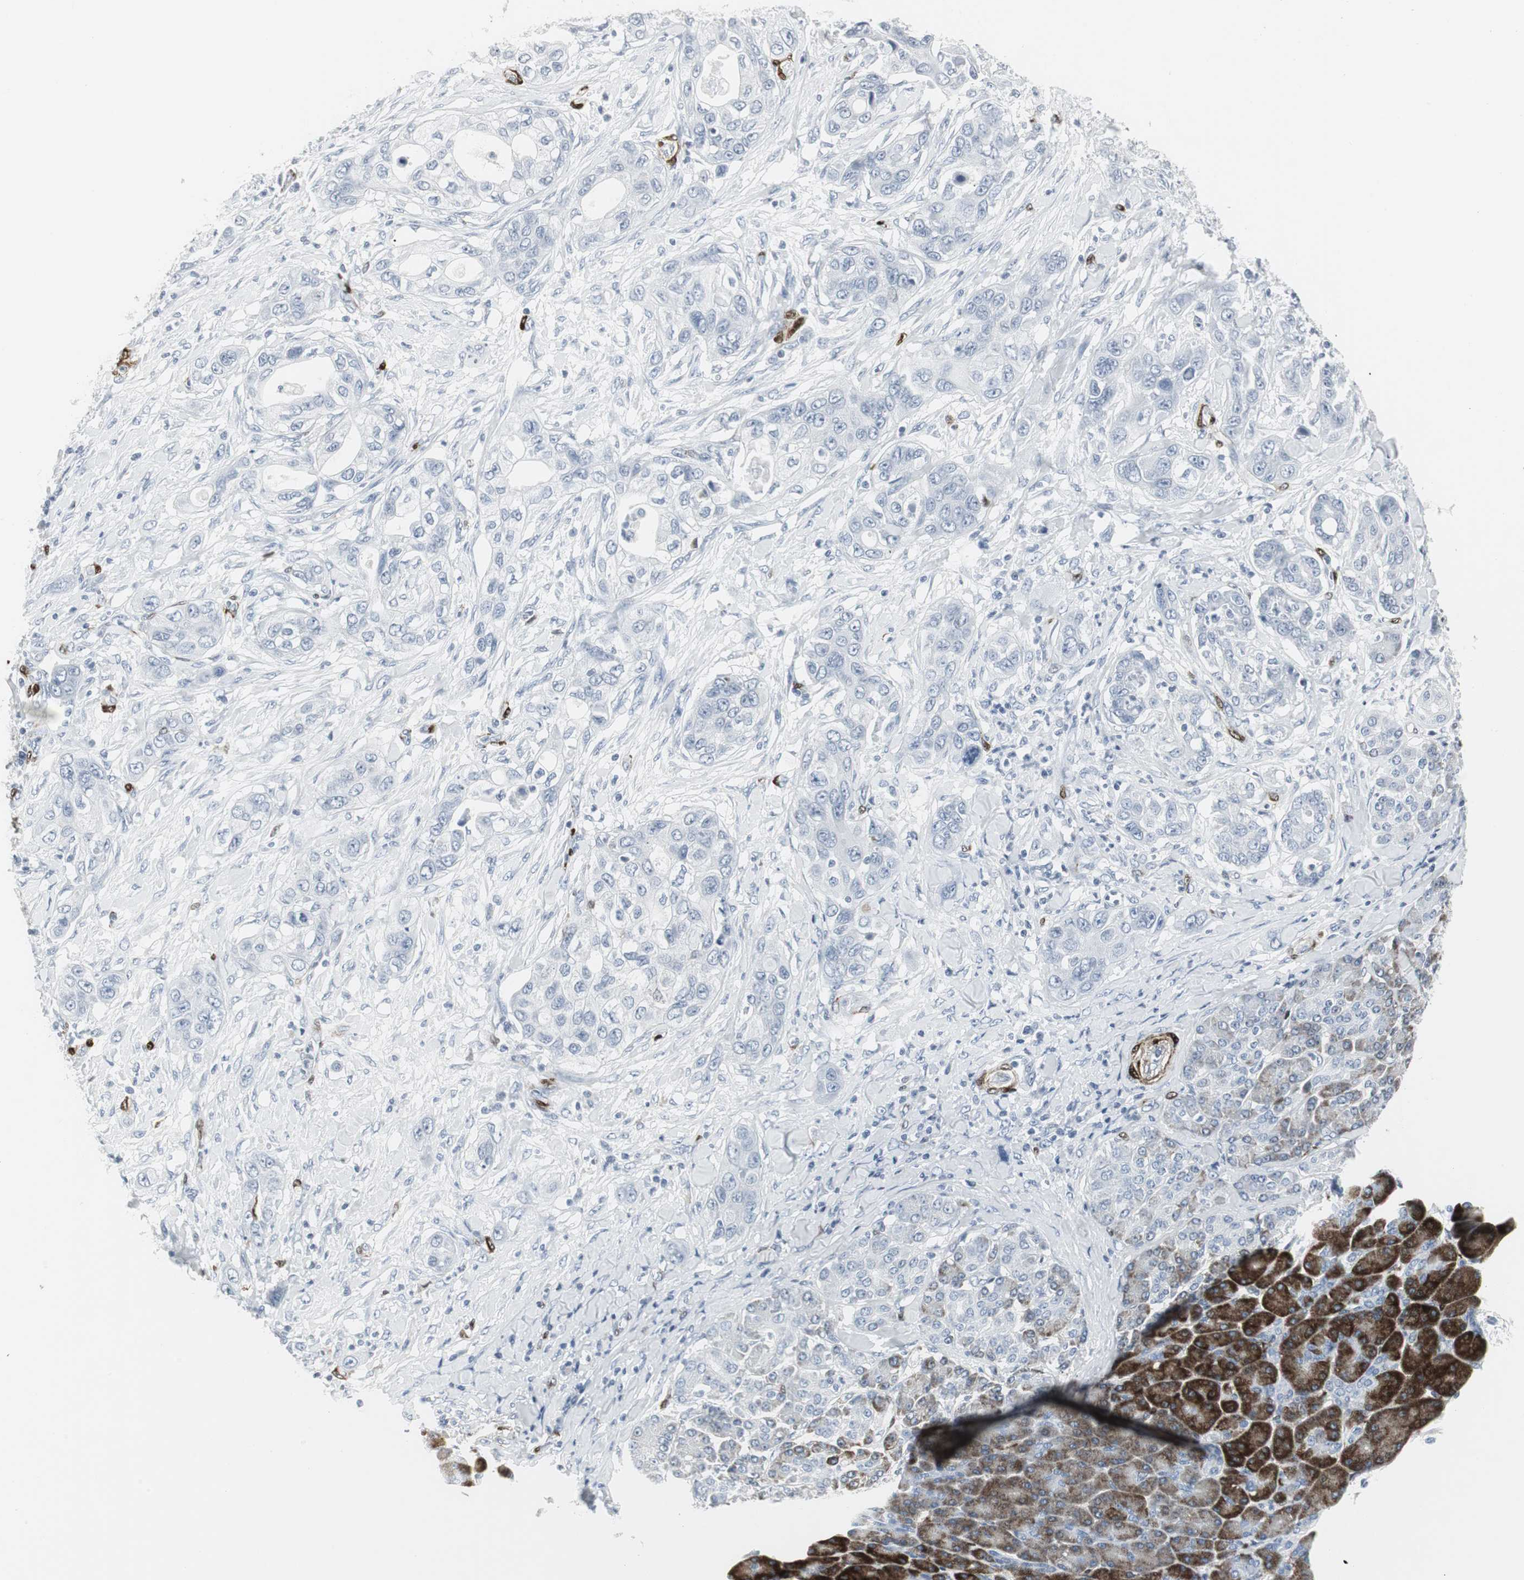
{"staining": {"intensity": "negative", "quantity": "none", "location": "none"}, "tissue": "pancreatic cancer", "cell_type": "Tumor cells", "image_type": "cancer", "snomed": [{"axis": "morphology", "description": "Adenocarcinoma, NOS"}, {"axis": "topography", "description": "Pancreas"}], "caption": "Pancreatic adenocarcinoma stained for a protein using immunohistochemistry (IHC) exhibits no positivity tumor cells.", "gene": "PPP1R14A", "patient": {"sex": "female", "age": 70}}